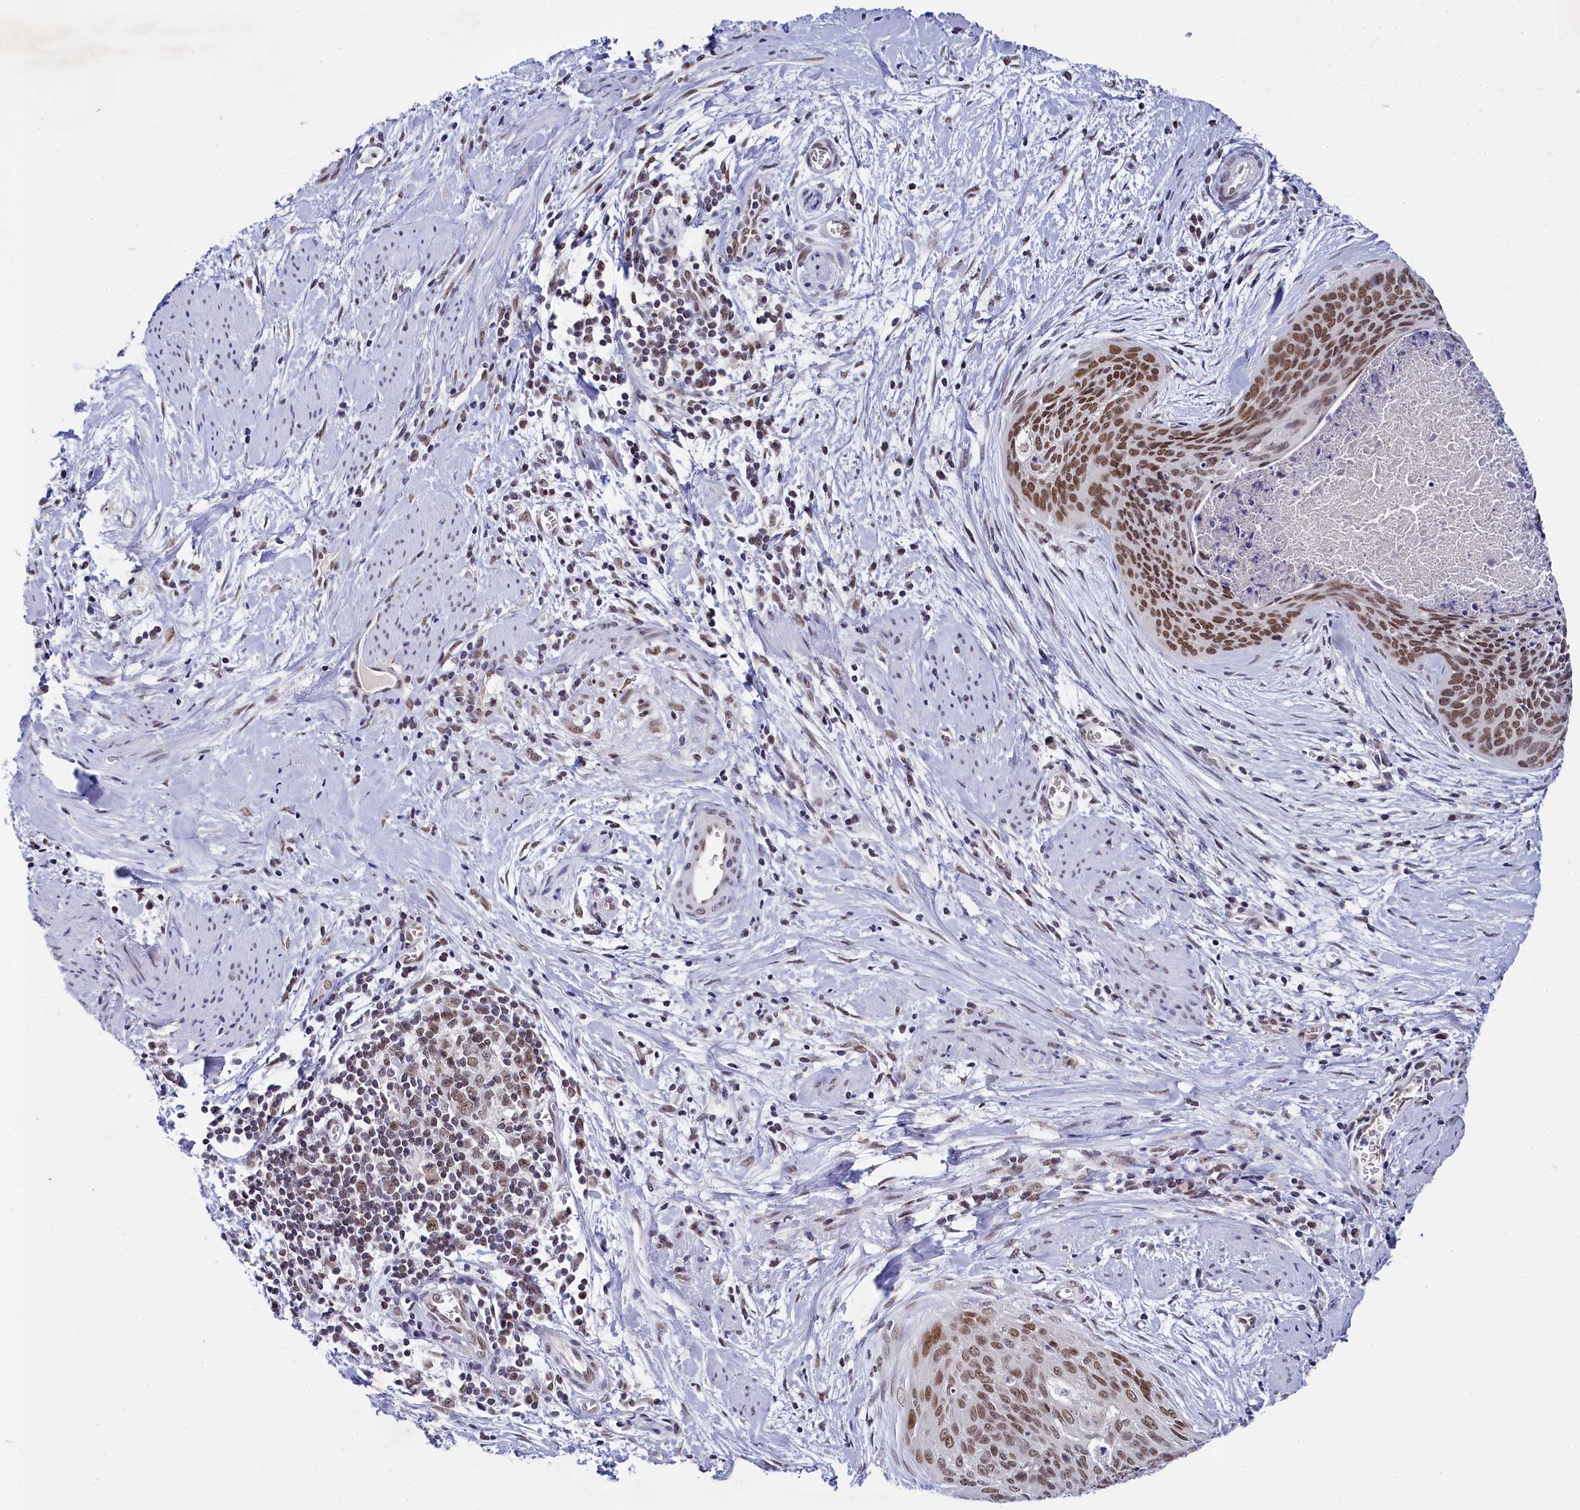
{"staining": {"intensity": "moderate", "quantity": ">75%", "location": "nuclear"}, "tissue": "cervical cancer", "cell_type": "Tumor cells", "image_type": "cancer", "snomed": [{"axis": "morphology", "description": "Squamous cell carcinoma, NOS"}, {"axis": "topography", "description": "Cervix"}], "caption": "Immunohistochemistry (IHC) (DAB) staining of cervical cancer demonstrates moderate nuclear protein expression in approximately >75% of tumor cells.", "gene": "PPHLN1", "patient": {"sex": "female", "age": 55}}